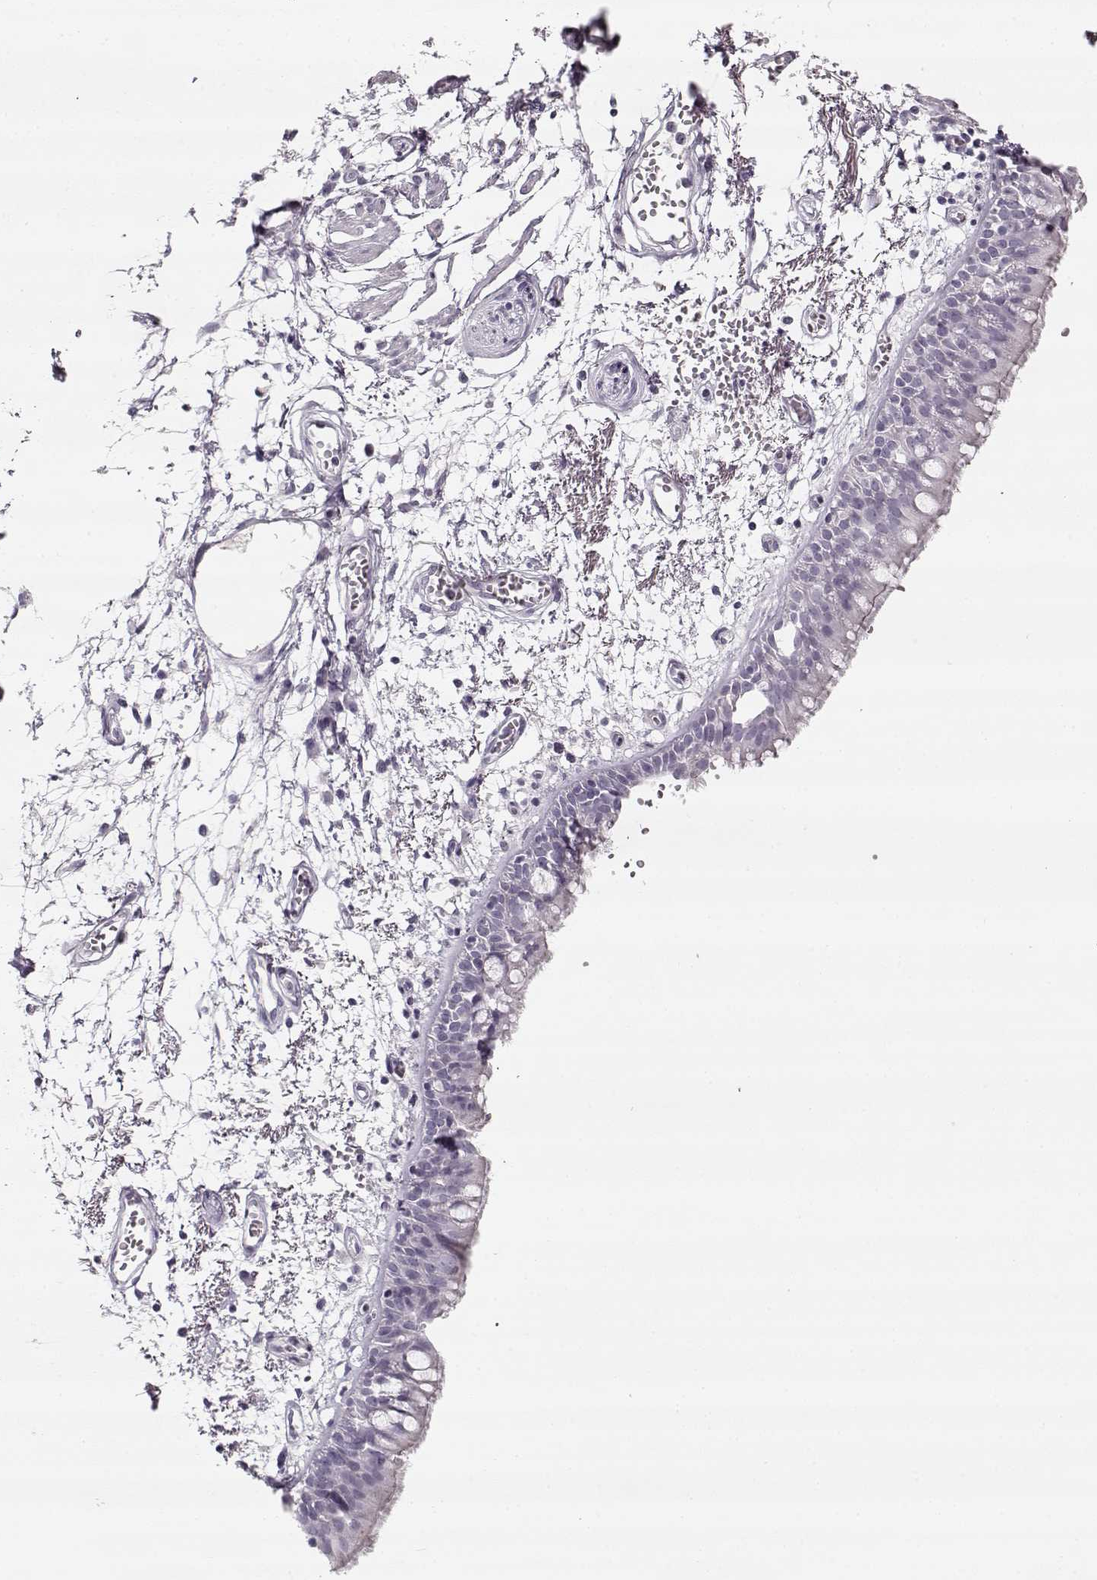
{"staining": {"intensity": "negative", "quantity": "none", "location": "none"}, "tissue": "bronchus", "cell_type": "Respiratory epithelial cells", "image_type": "normal", "snomed": [{"axis": "morphology", "description": "Normal tissue, NOS"}, {"axis": "morphology", "description": "Squamous cell carcinoma, NOS"}, {"axis": "topography", "description": "Cartilage tissue"}, {"axis": "topography", "description": "Bronchus"}, {"axis": "topography", "description": "Lung"}], "caption": "Immunohistochemistry micrograph of benign bronchus: human bronchus stained with DAB displays no significant protein positivity in respiratory epithelial cells.", "gene": "PNMT", "patient": {"sex": "male", "age": 66}}